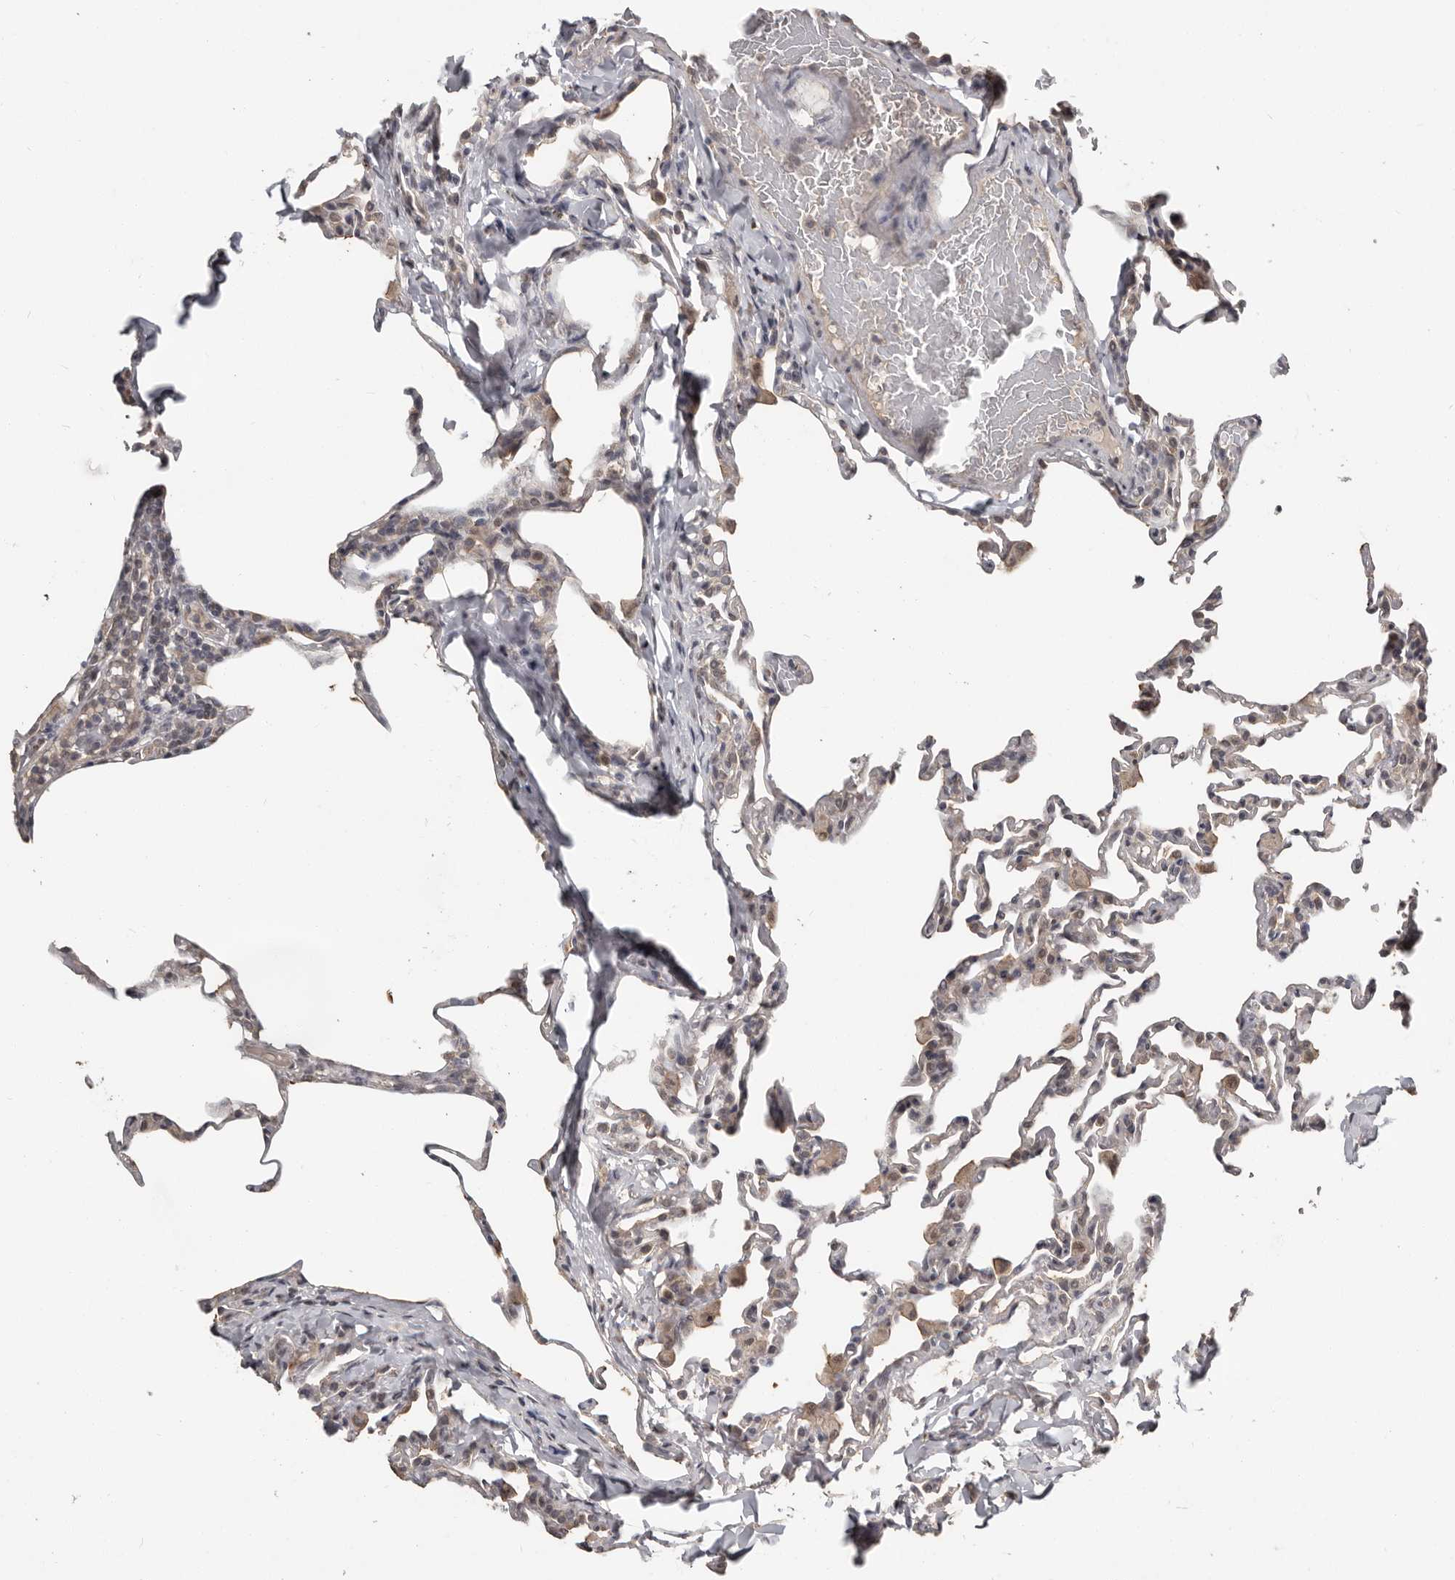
{"staining": {"intensity": "moderate", "quantity": "<25%", "location": "cytoplasmic/membranous"}, "tissue": "lung", "cell_type": "Alveolar cells", "image_type": "normal", "snomed": [{"axis": "morphology", "description": "Normal tissue, NOS"}, {"axis": "topography", "description": "Lung"}], "caption": "High-magnification brightfield microscopy of unremarkable lung stained with DAB (3,3'-diaminobenzidine) (brown) and counterstained with hematoxylin (blue). alveolar cells exhibit moderate cytoplasmic/membranous expression is present in approximately<25% of cells.", "gene": "ZFP14", "patient": {"sex": "male", "age": 20}}